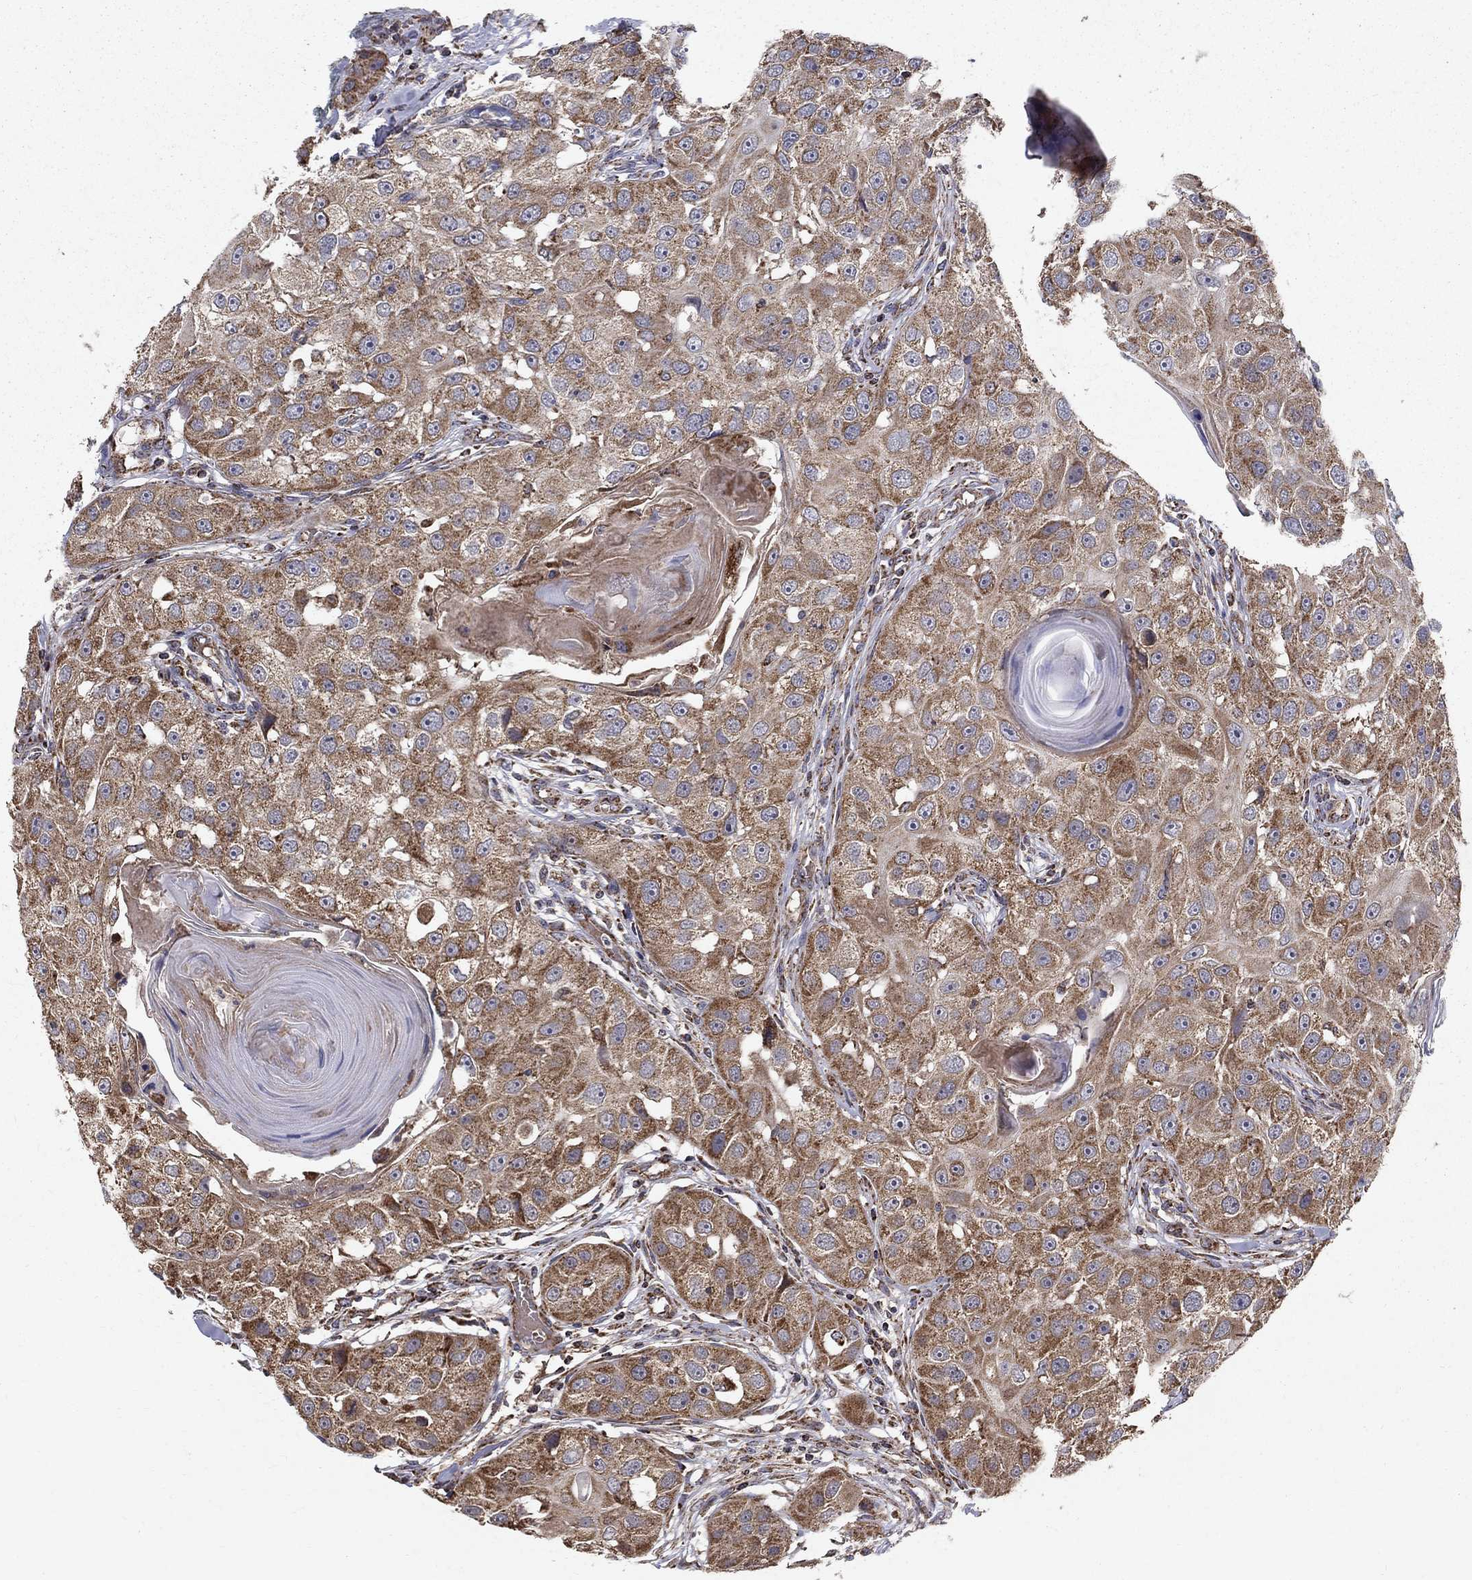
{"staining": {"intensity": "moderate", "quantity": ">75%", "location": "cytoplasmic/membranous"}, "tissue": "head and neck cancer", "cell_type": "Tumor cells", "image_type": "cancer", "snomed": [{"axis": "morphology", "description": "Normal tissue, NOS"}, {"axis": "morphology", "description": "Squamous cell carcinoma, NOS"}, {"axis": "topography", "description": "Skeletal muscle"}, {"axis": "topography", "description": "Head-Neck"}], "caption": "Tumor cells demonstrate moderate cytoplasmic/membranous staining in approximately >75% of cells in head and neck squamous cell carcinoma.", "gene": "NDUFS8", "patient": {"sex": "male", "age": 51}}